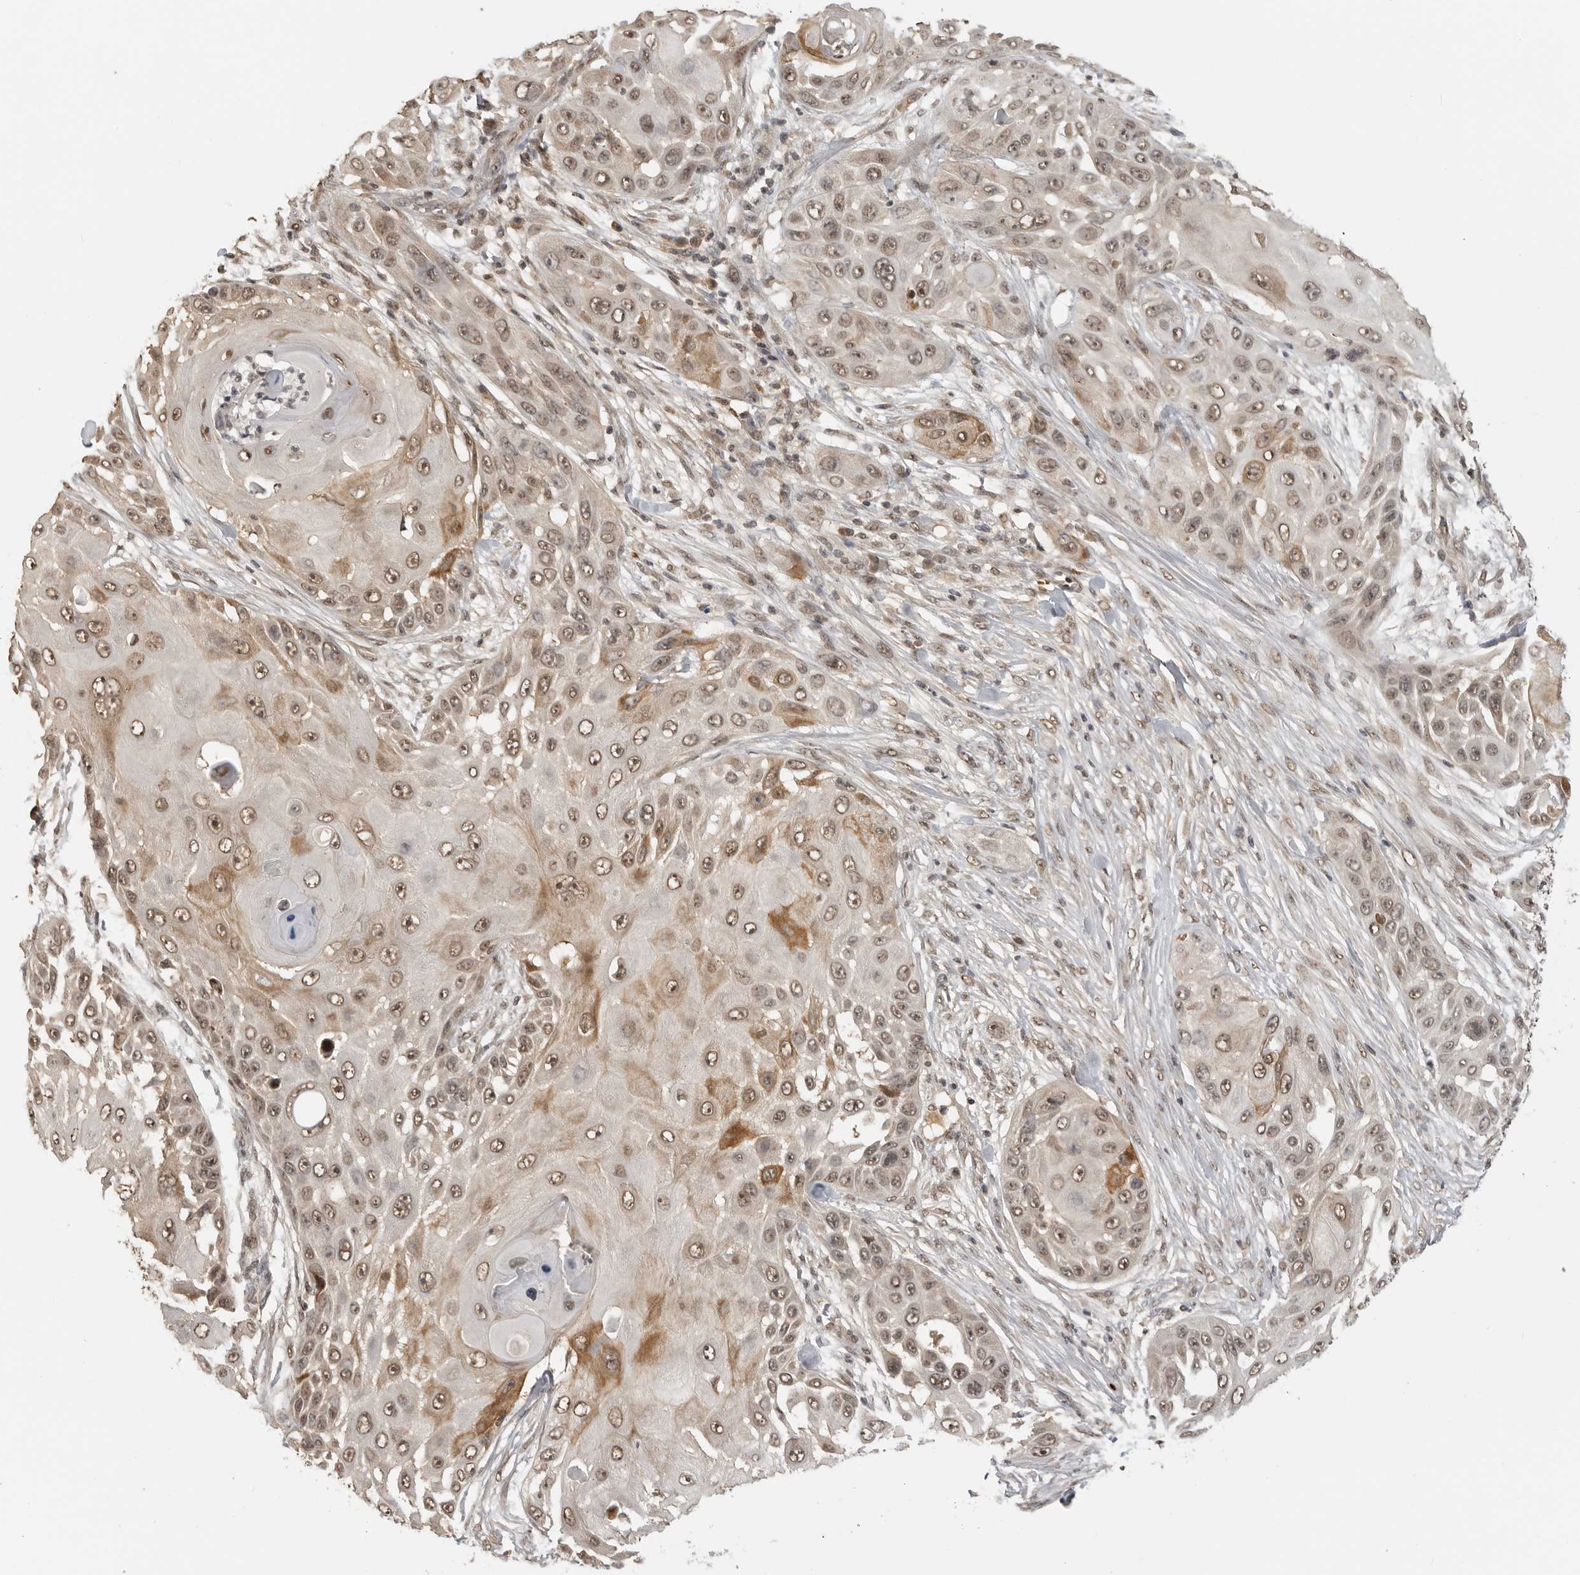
{"staining": {"intensity": "weak", "quantity": ">75%", "location": "nuclear"}, "tissue": "skin cancer", "cell_type": "Tumor cells", "image_type": "cancer", "snomed": [{"axis": "morphology", "description": "Squamous cell carcinoma, NOS"}, {"axis": "topography", "description": "Skin"}], "caption": "Skin cancer stained with a brown dye demonstrates weak nuclear positive expression in approximately >75% of tumor cells.", "gene": "CLOCK", "patient": {"sex": "female", "age": 44}}